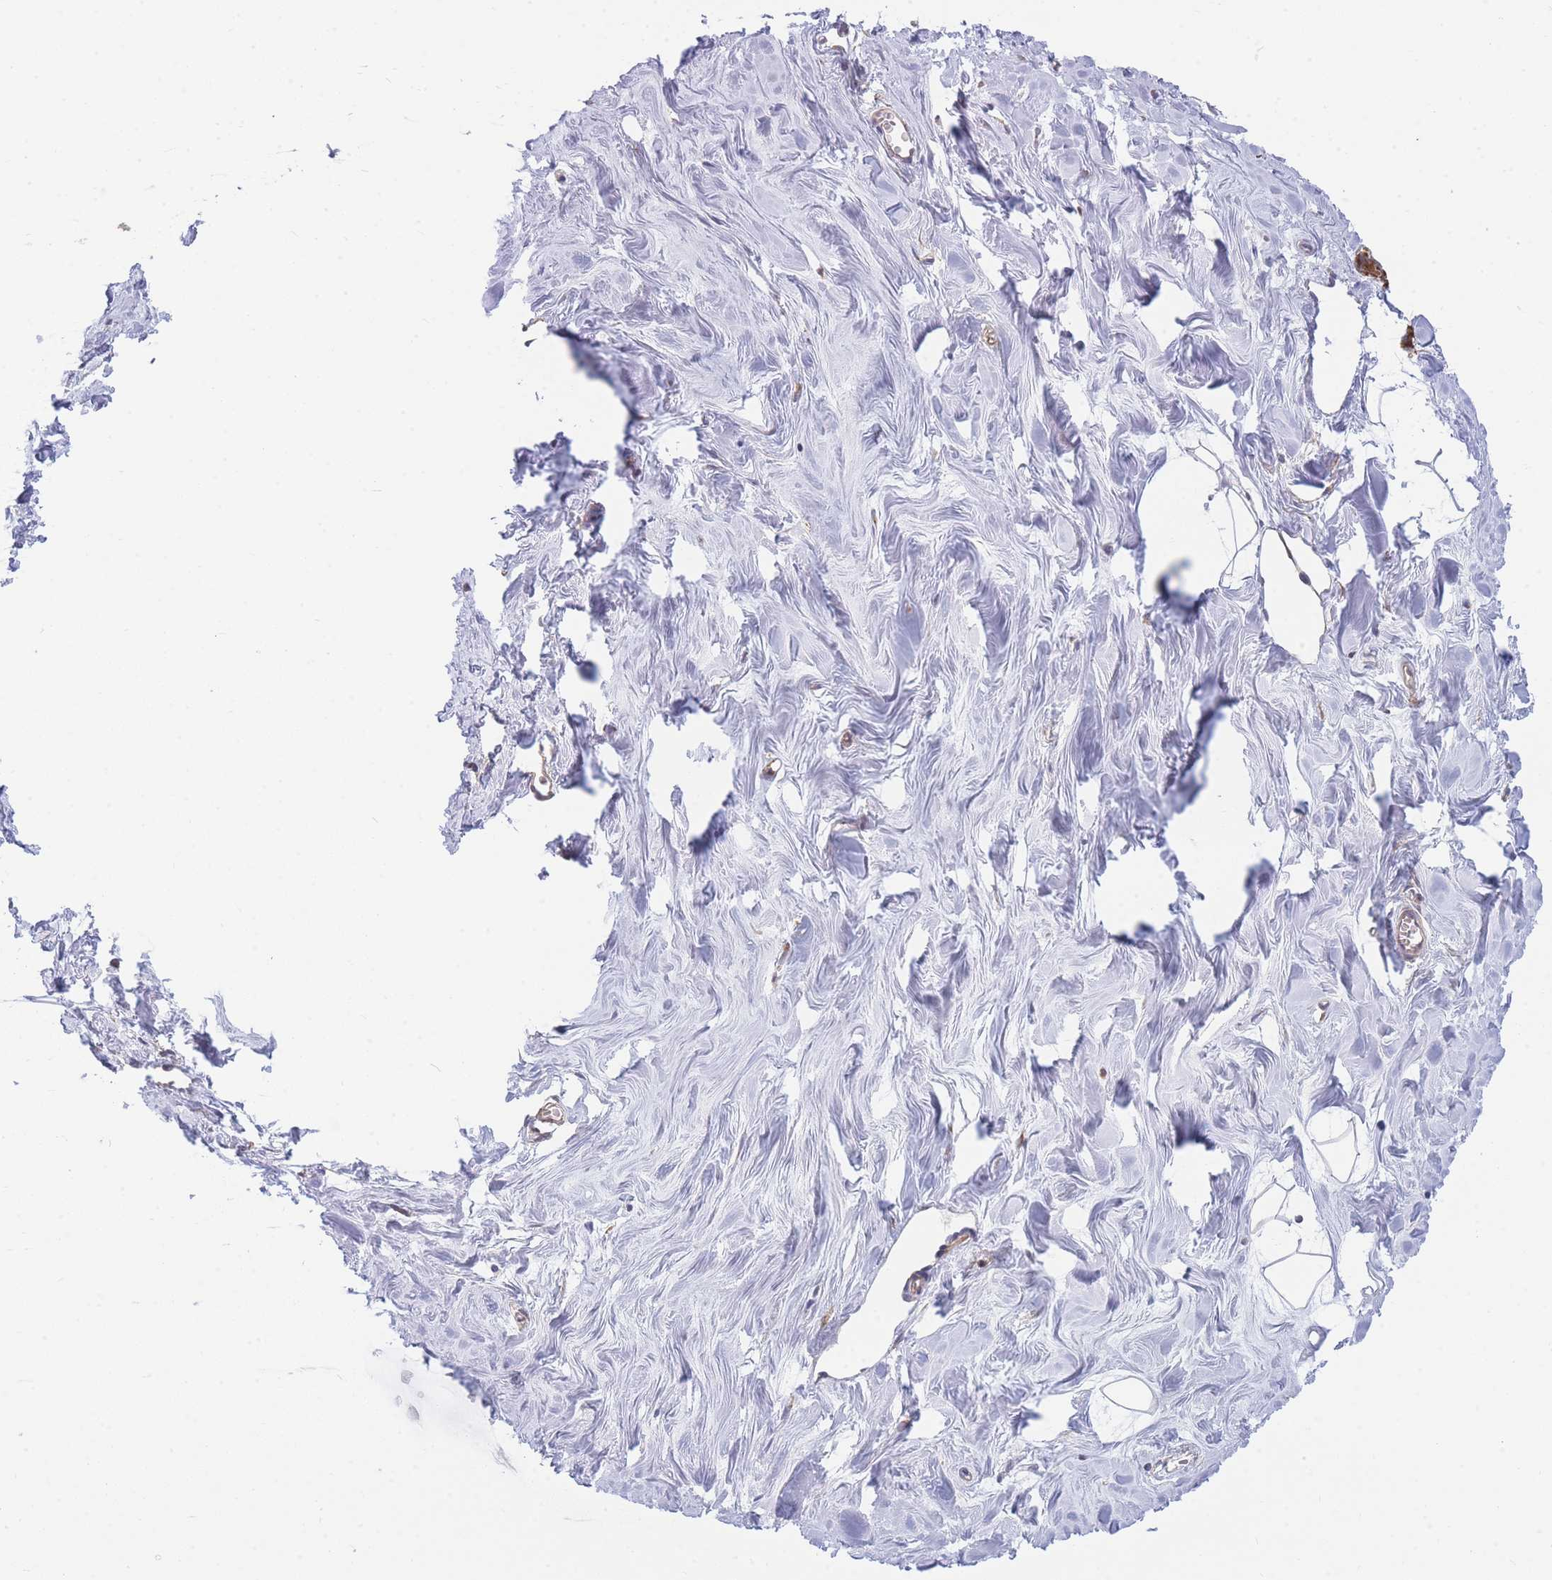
{"staining": {"intensity": "negative", "quantity": "none", "location": "none"}, "tissue": "breast", "cell_type": "Adipocytes", "image_type": "normal", "snomed": [{"axis": "morphology", "description": "Normal tissue, NOS"}, {"axis": "topography", "description": "Breast"}], "caption": "DAB (3,3'-diaminobenzidine) immunohistochemical staining of unremarkable breast demonstrates no significant positivity in adipocytes.", "gene": "ENSG00000276345", "patient": {"sex": "female", "age": 27}}